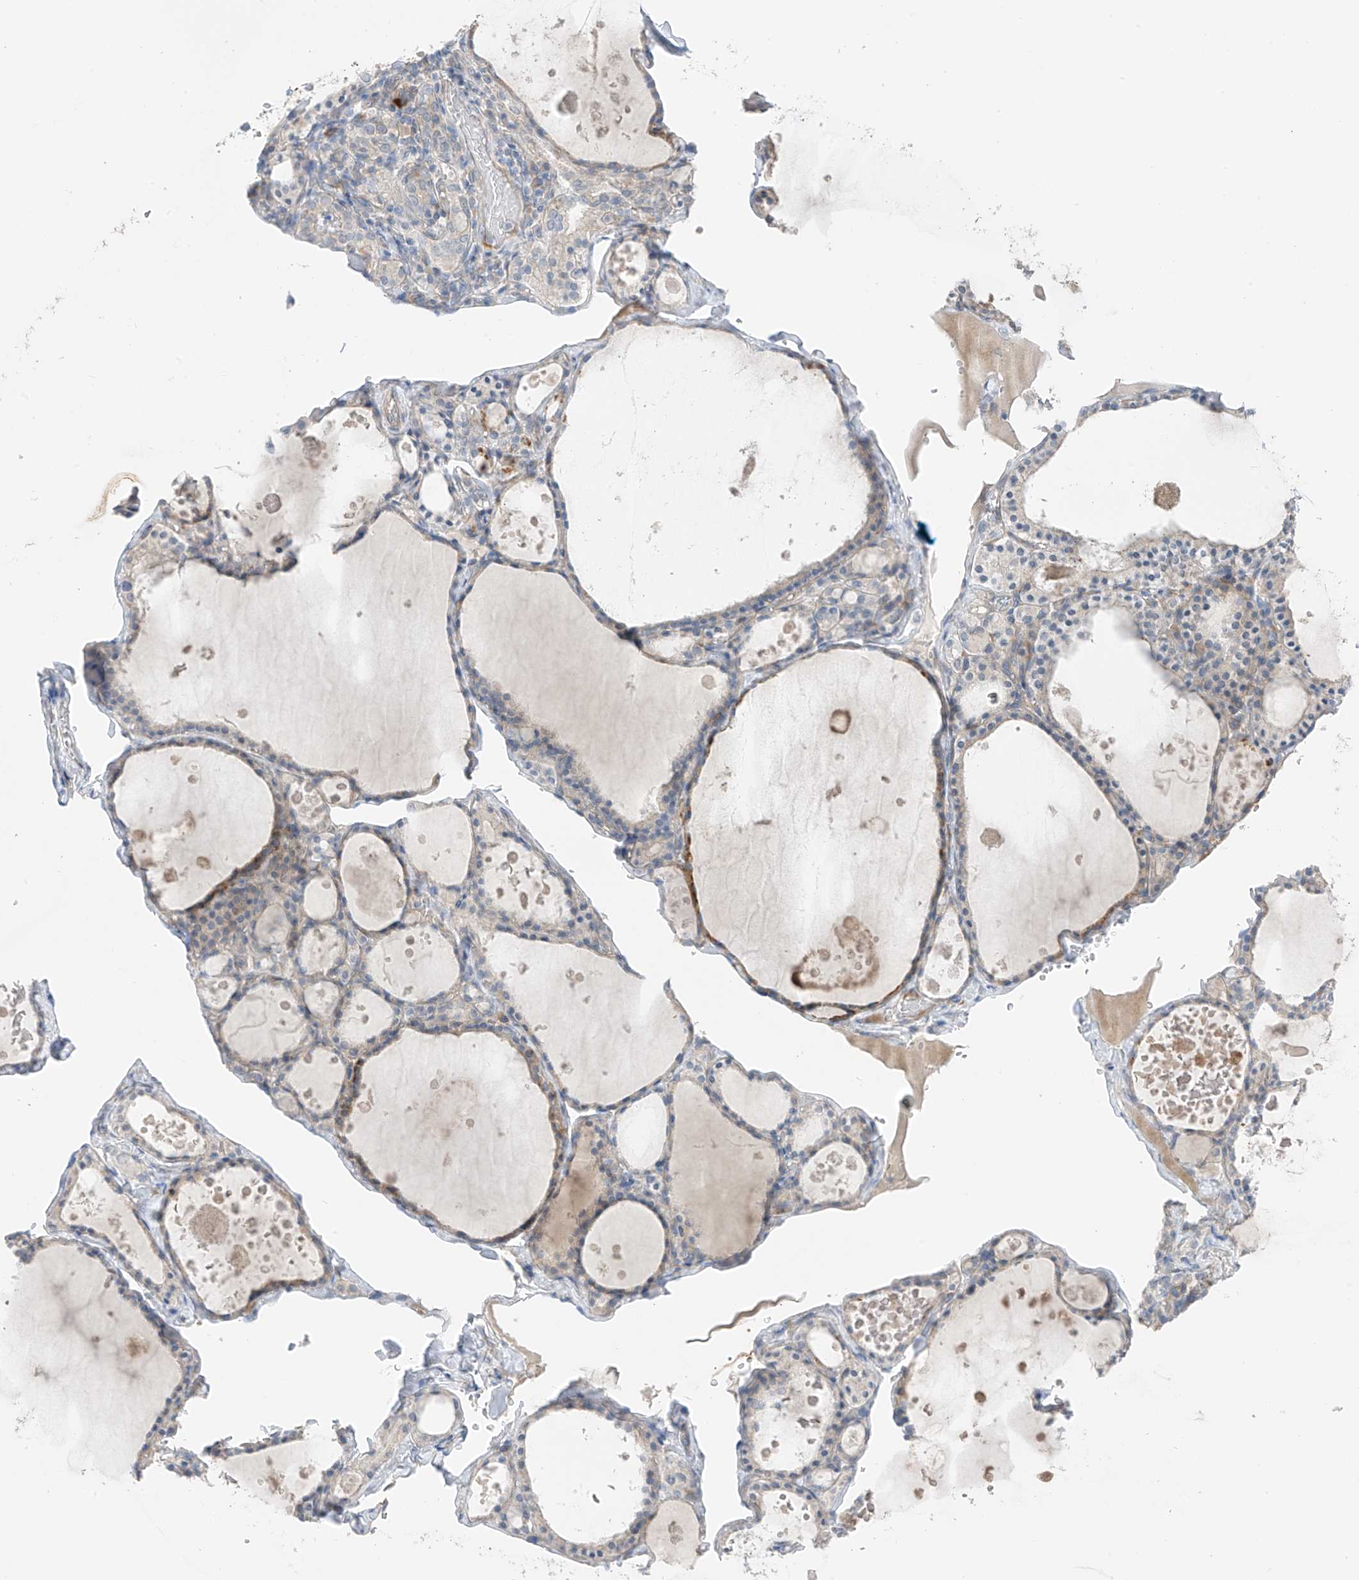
{"staining": {"intensity": "weak", "quantity": "25%-75%", "location": "cytoplasmic/membranous"}, "tissue": "thyroid gland", "cell_type": "Glandular cells", "image_type": "normal", "snomed": [{"axis": "morphology", "description": "Normal tissue, NOS"}, {"axis": "topography", "description": "Thyroid gland"}], "caption": "Unremarkable thyroid gland reveals weak cytoplasmic/membranous expression in approximately 25%-75% of glandular cells, visualized by immunohistochemistry.", "gene": "NALCN", "patient": {"sex": "male", "age": 56}}